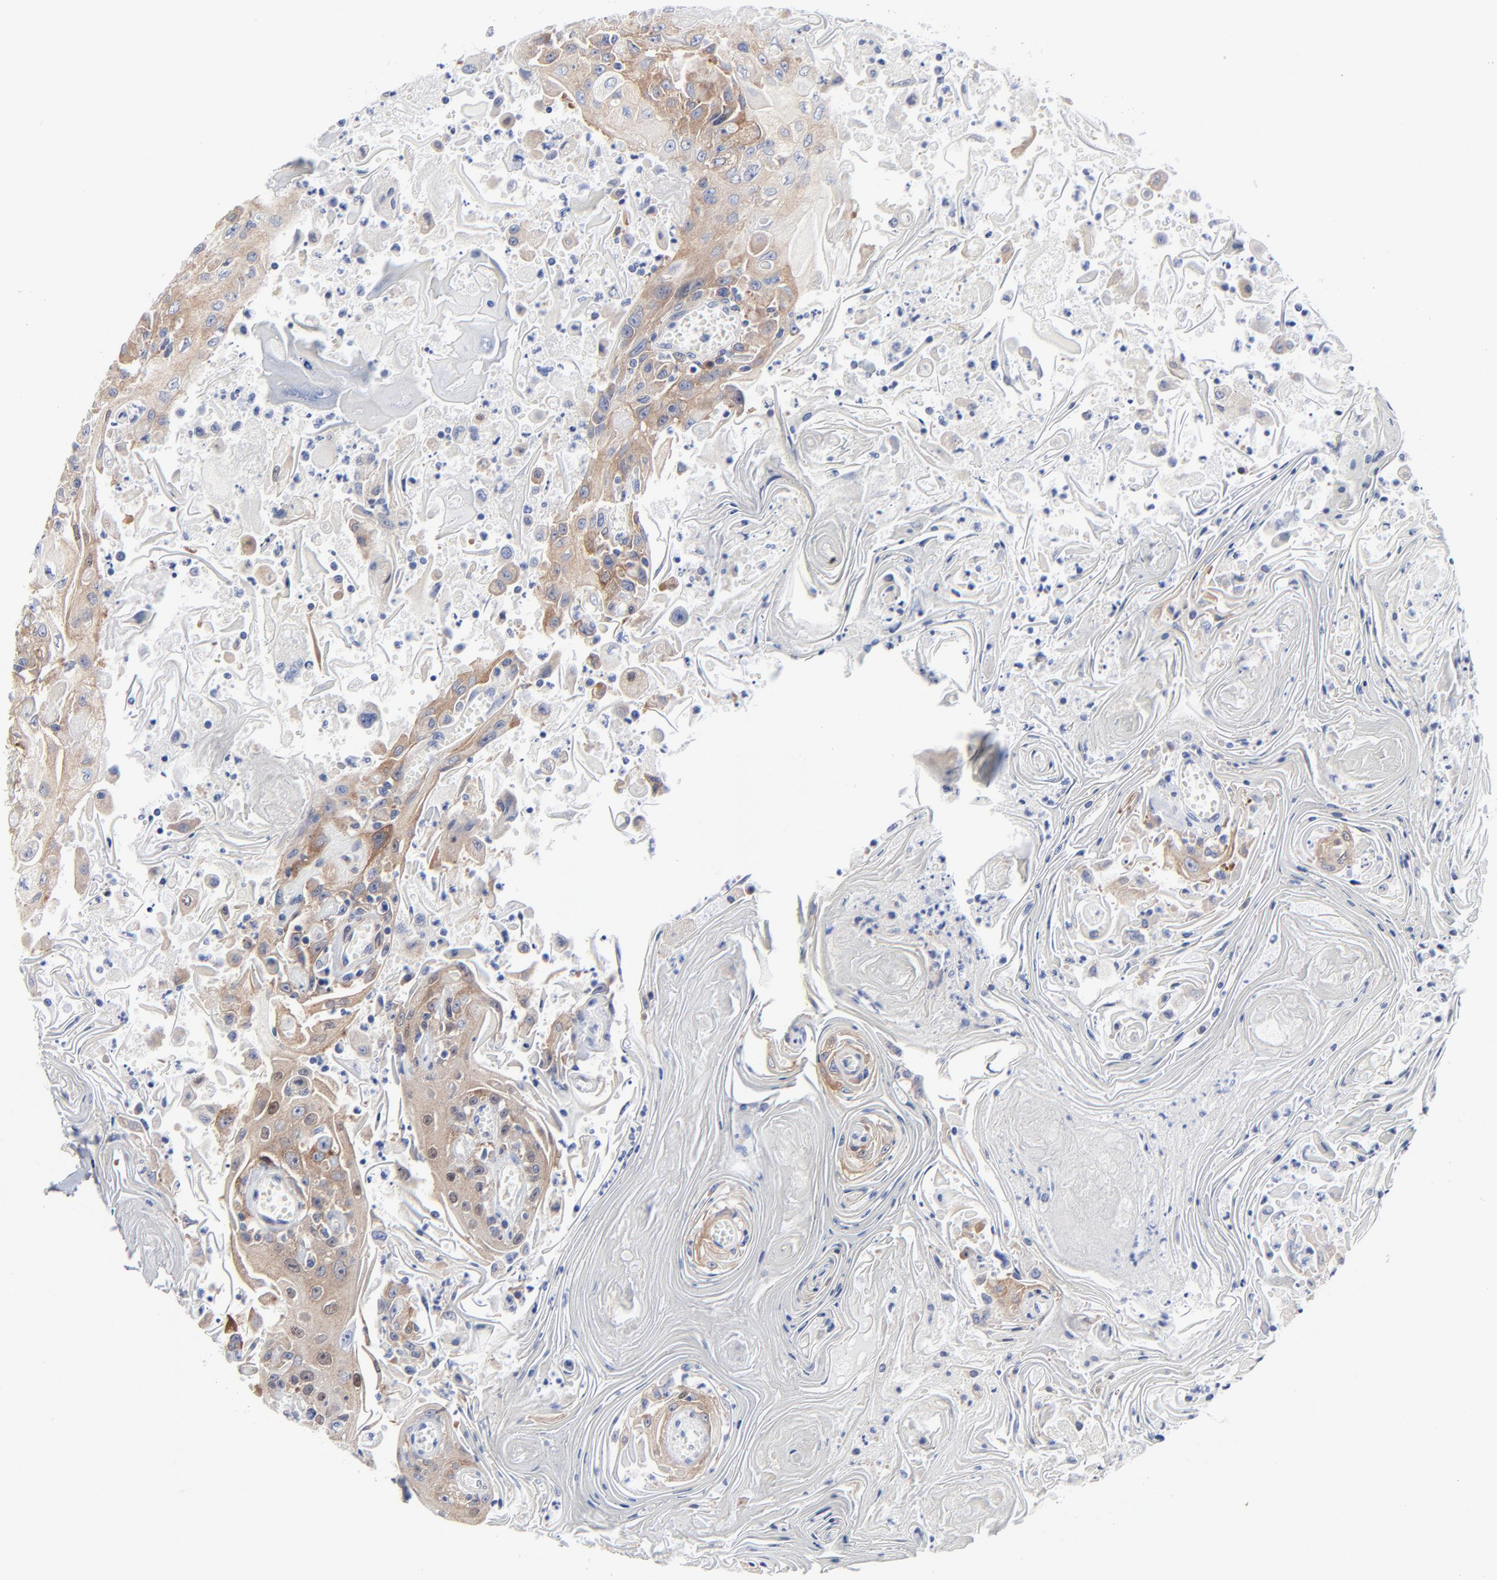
{"staining": {"intensity": "moderate", "quantity": ">75%", "location": "cytoplasmic/membranous"}, "tissue": "head and neck cancer", "cell_type": "Tumor cells", "image_type": "cancer", "snomed": [{"axis": "morphology", "description": "Squamous cell carcinoma, NOS"}, {"axis": "topography", "description": "Oral tissue"}, {"axis": "topography", "description": "Head-Neck"}], "caption": "Immunohistochemical staining of head and neck cancer (squamous cell carcinoma) demonstrates moderate cytoplasmic/membranous protein positivity in approximately >75% of tumor cells.", "gene": "STAT2", "patient": {"sex": "female", "age": 76}}